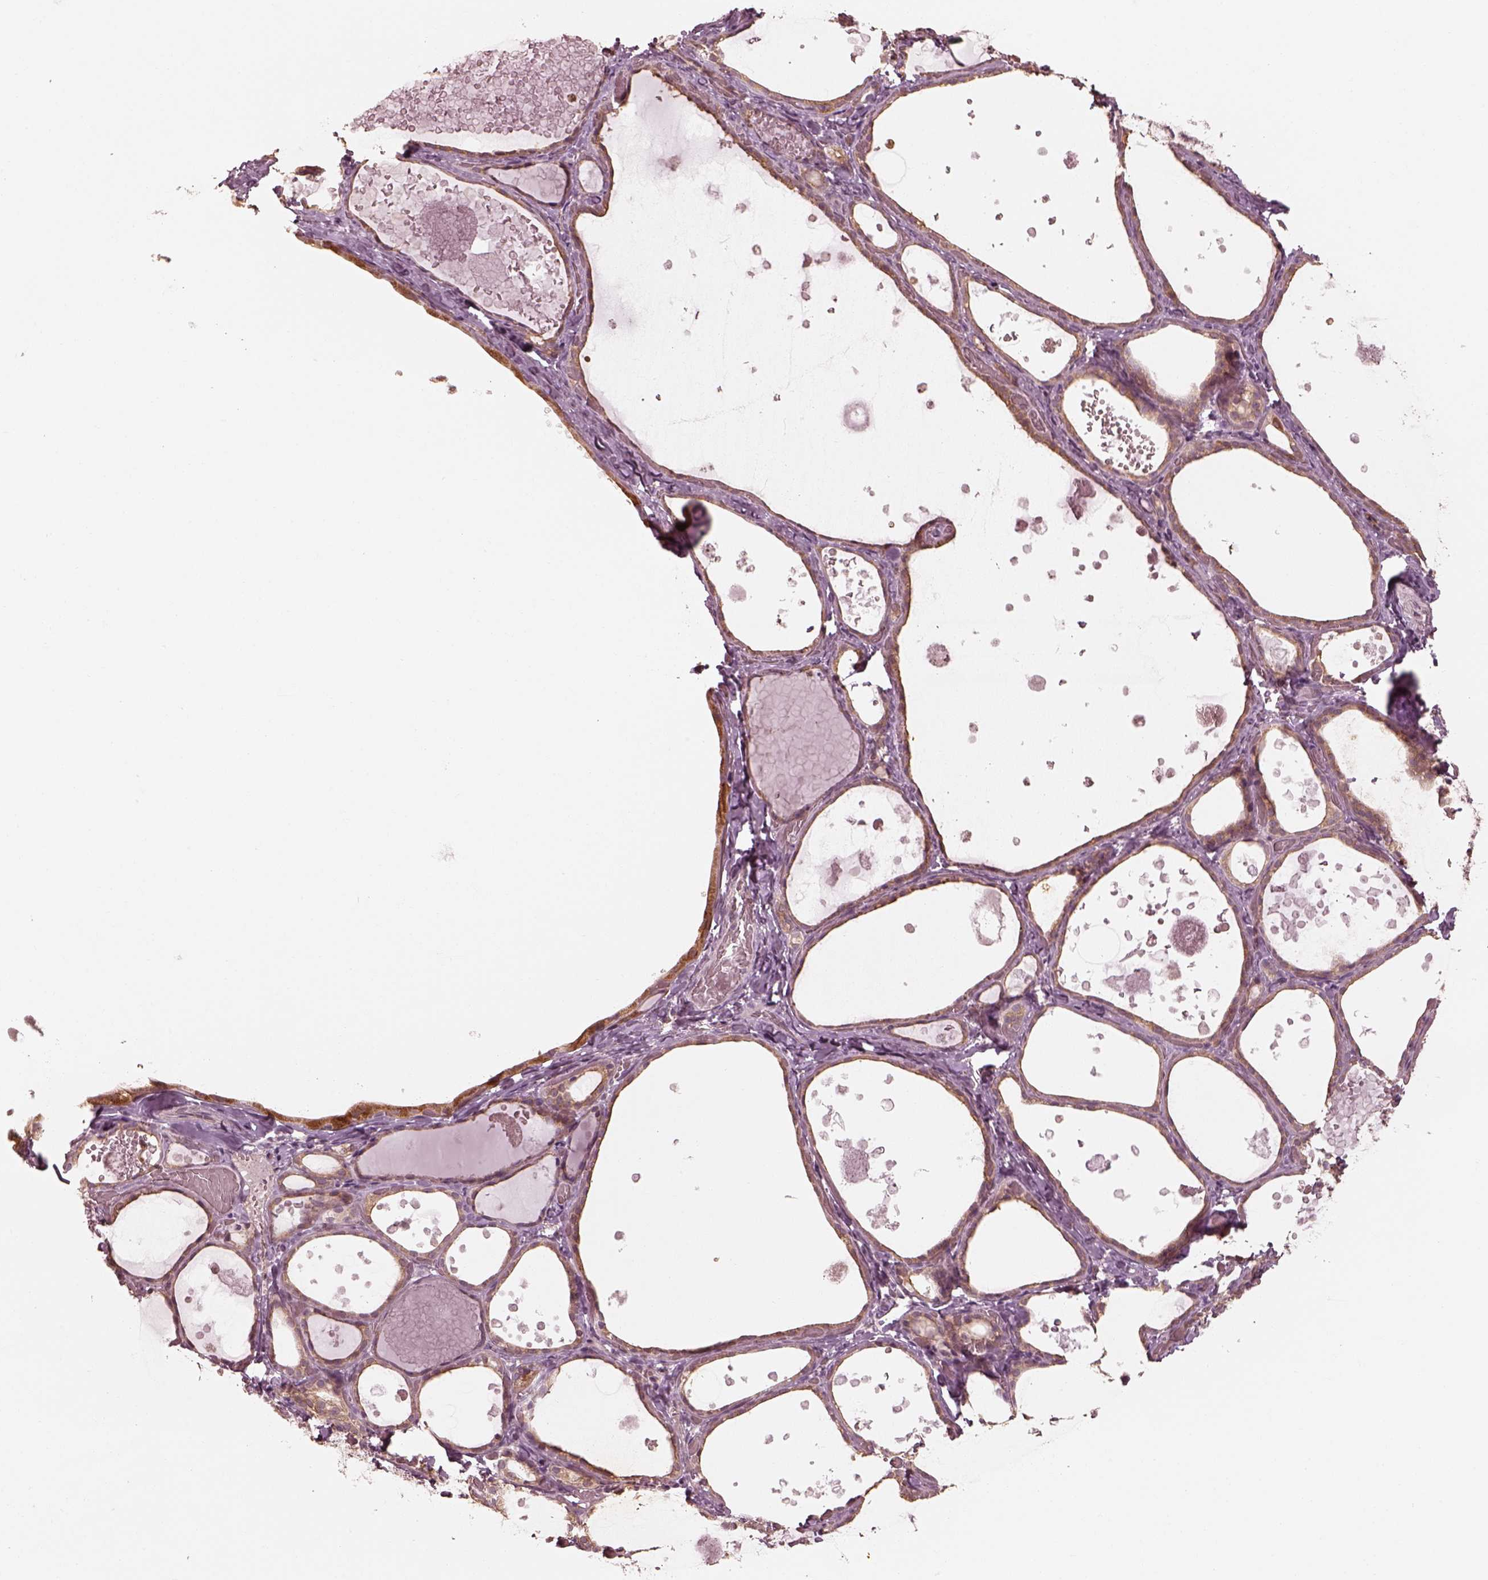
{"staining": {"intensity": "weak", "quantity": "25%-75%", "location": "cytoplasmic/membranous"}, "tissue": "thyroid gland", "cell_type": "Glandular cells", "image_type": "normal", "snomed": [{"axis": "morphology", "description": "Normal tissue, NOS"}, {"axis": "topography", "description": "Thyroid gland"}], "caption": "The photomicrograph exhibits staining of normal thyroid gland, revealing weak cytoplasmic/membranous protein positivity (brown color) within glandular cells.", "gene": "IQCB1", "patient": {"sex": "female", "age": 56}}